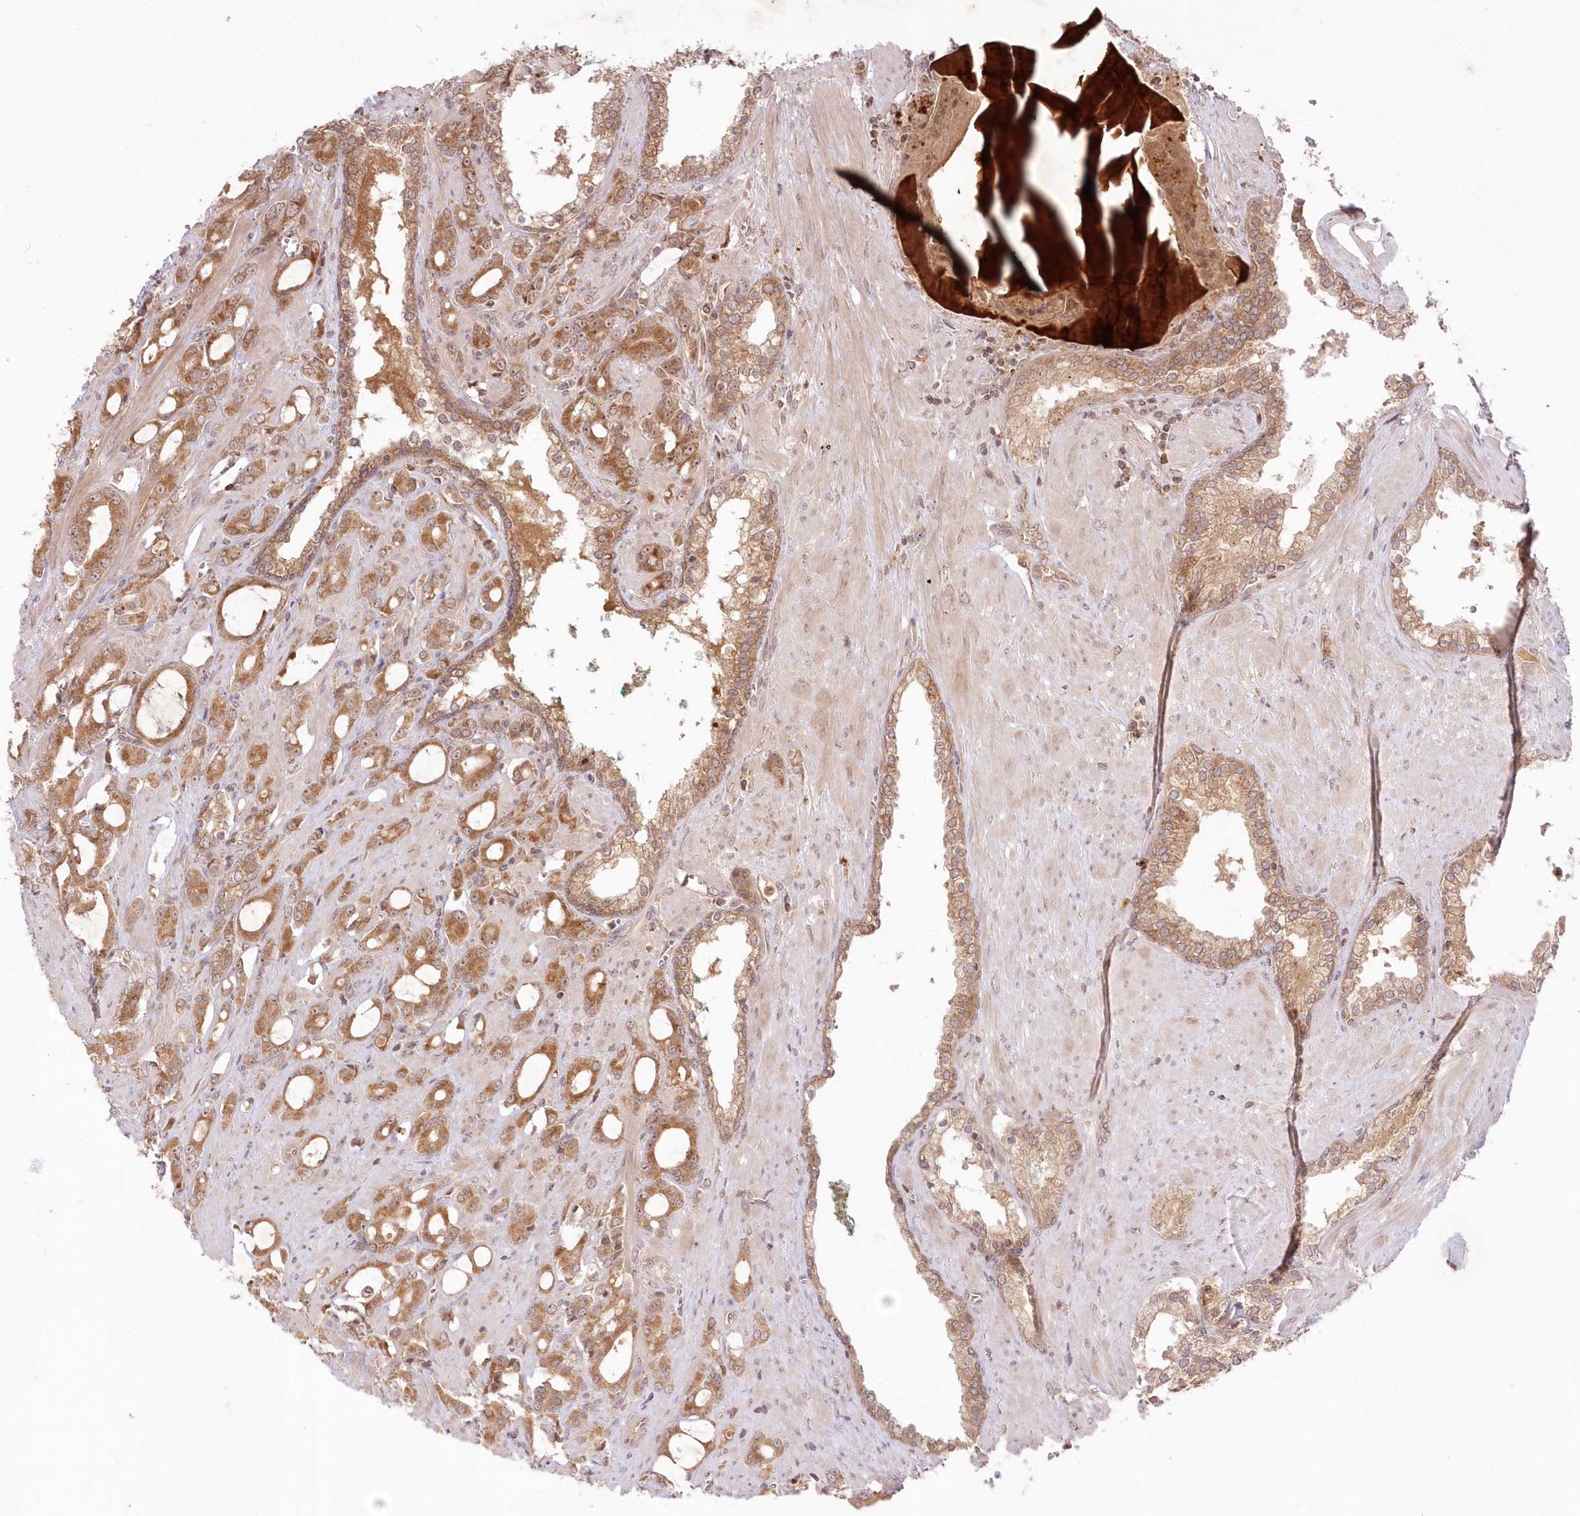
{"staining": {"intensity": "moderate", "quantity": ">75%", "location": "cytoplasmic/membranous"}, "tissue": "prostate cancer", "cell_type": "Tumor cells", "image_type": "cancer", "snomed": [{"axis": "morphology", "description": "Adenocarcinoma, High grade"}, {"axis": "topography", "description": "Prostate"}], "caption": "IHC (DAB (3,3'-diaminobenzidine)) staining of high-grade adenocarcinoma (prostate) shows moderate cytoplasmic/membranous protein staining in about >75% of tumor cells. Immunohistochemistry (ihc) stains the protein of interest in brown and the nuclei are stained blue.", "gene": "MTMR3", "patient": {"sex": "male", "age": 72}}